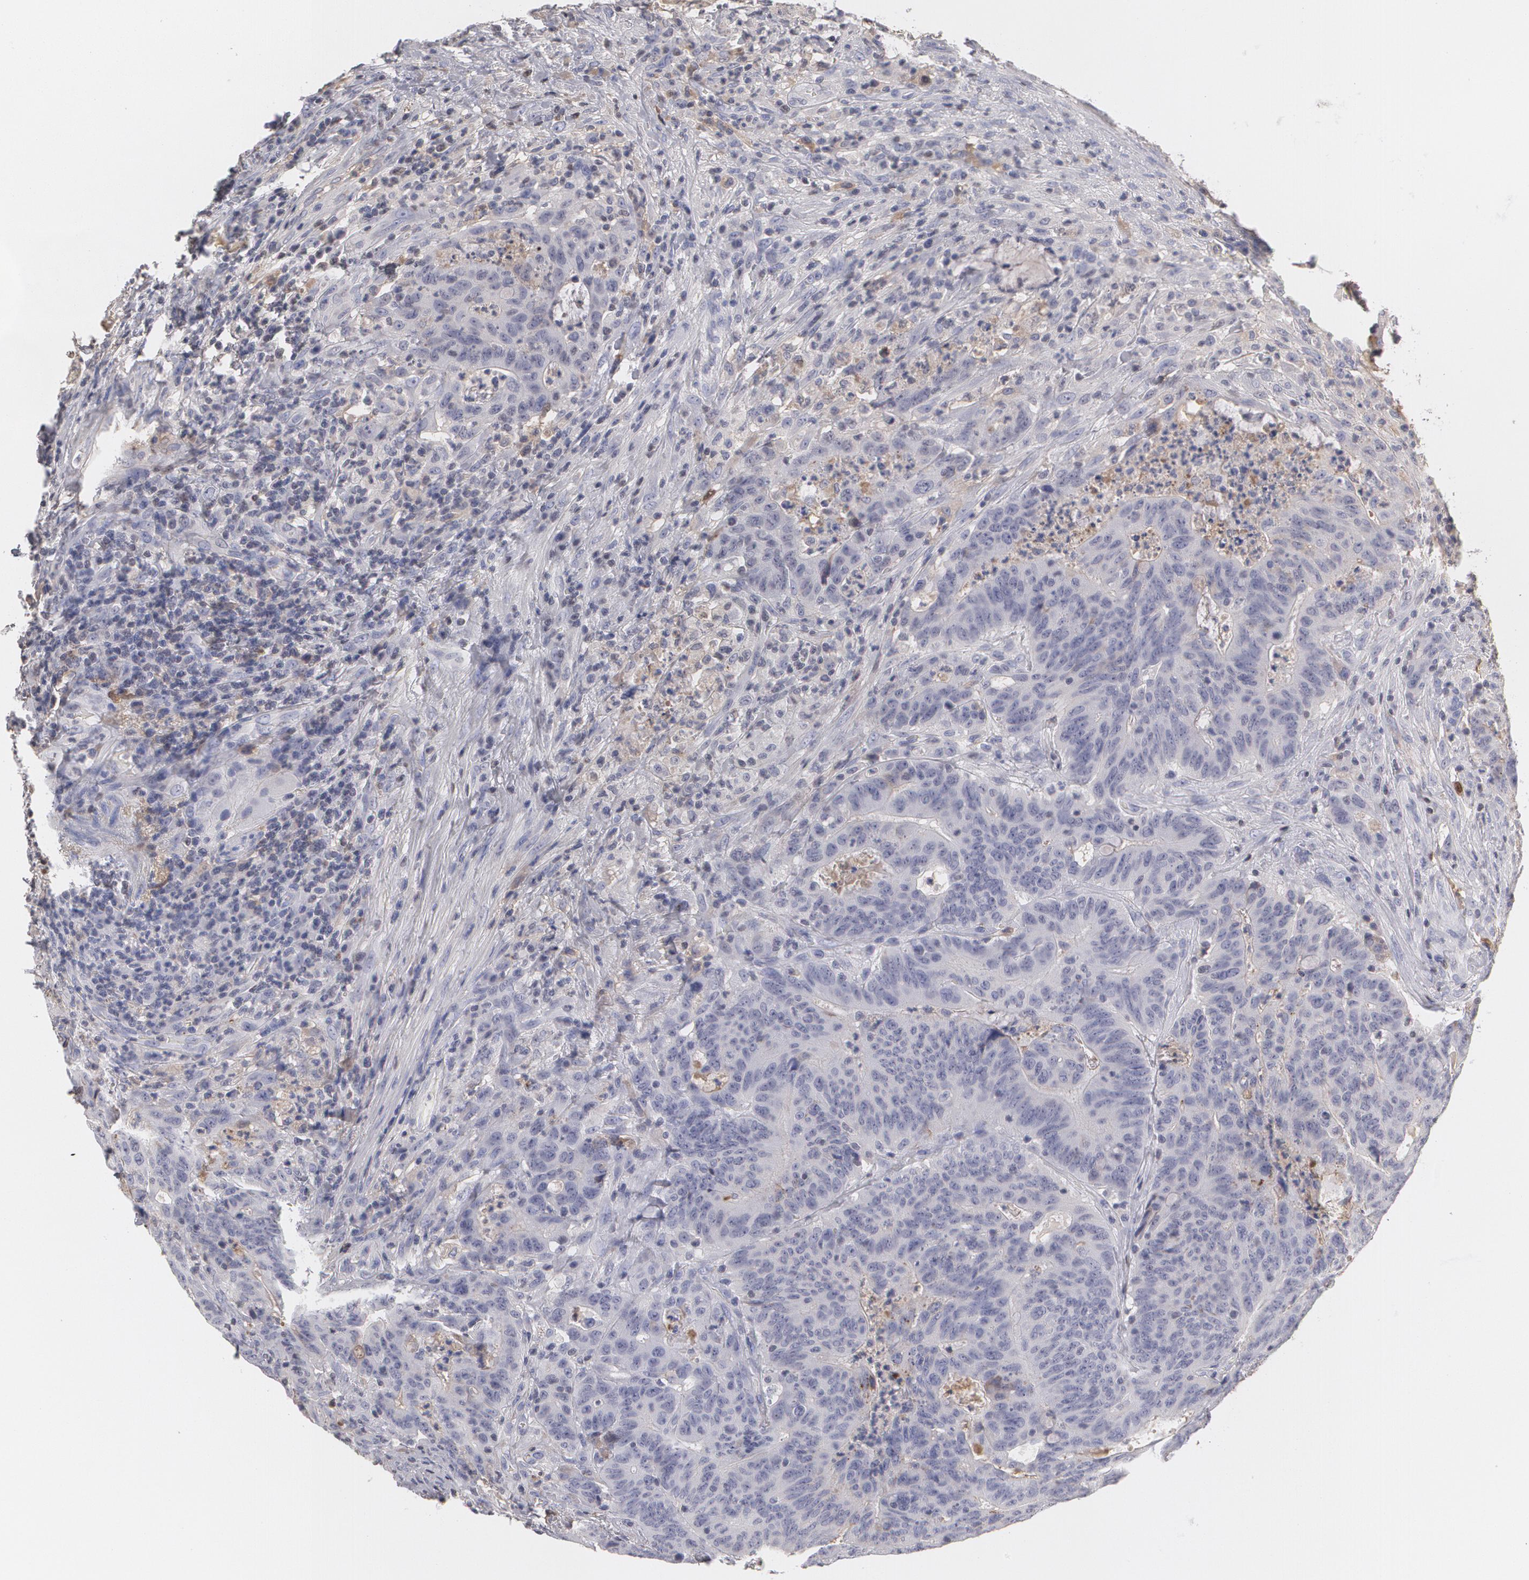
{"staining": {"intensity": "negative", "quantity": "none", "location": "none"}, "tissue": "colorectal cancer", "cell_type": "Tumor cells", "image_type": "cancer", "snomed": [{"axis": "morphology", "description": "Adenocarcinoma, NOS"}, {"axis": "topography", "description": "Colon"}], "caption": "Immunohistochemical staining of human colorectal cancer (adenocarcinoma) demonstrates no significant expression in tumor cells. Nuclei are stained in blue.", "gene": "SERPINA1", "patient": {"sex": "male", "age": 54}}